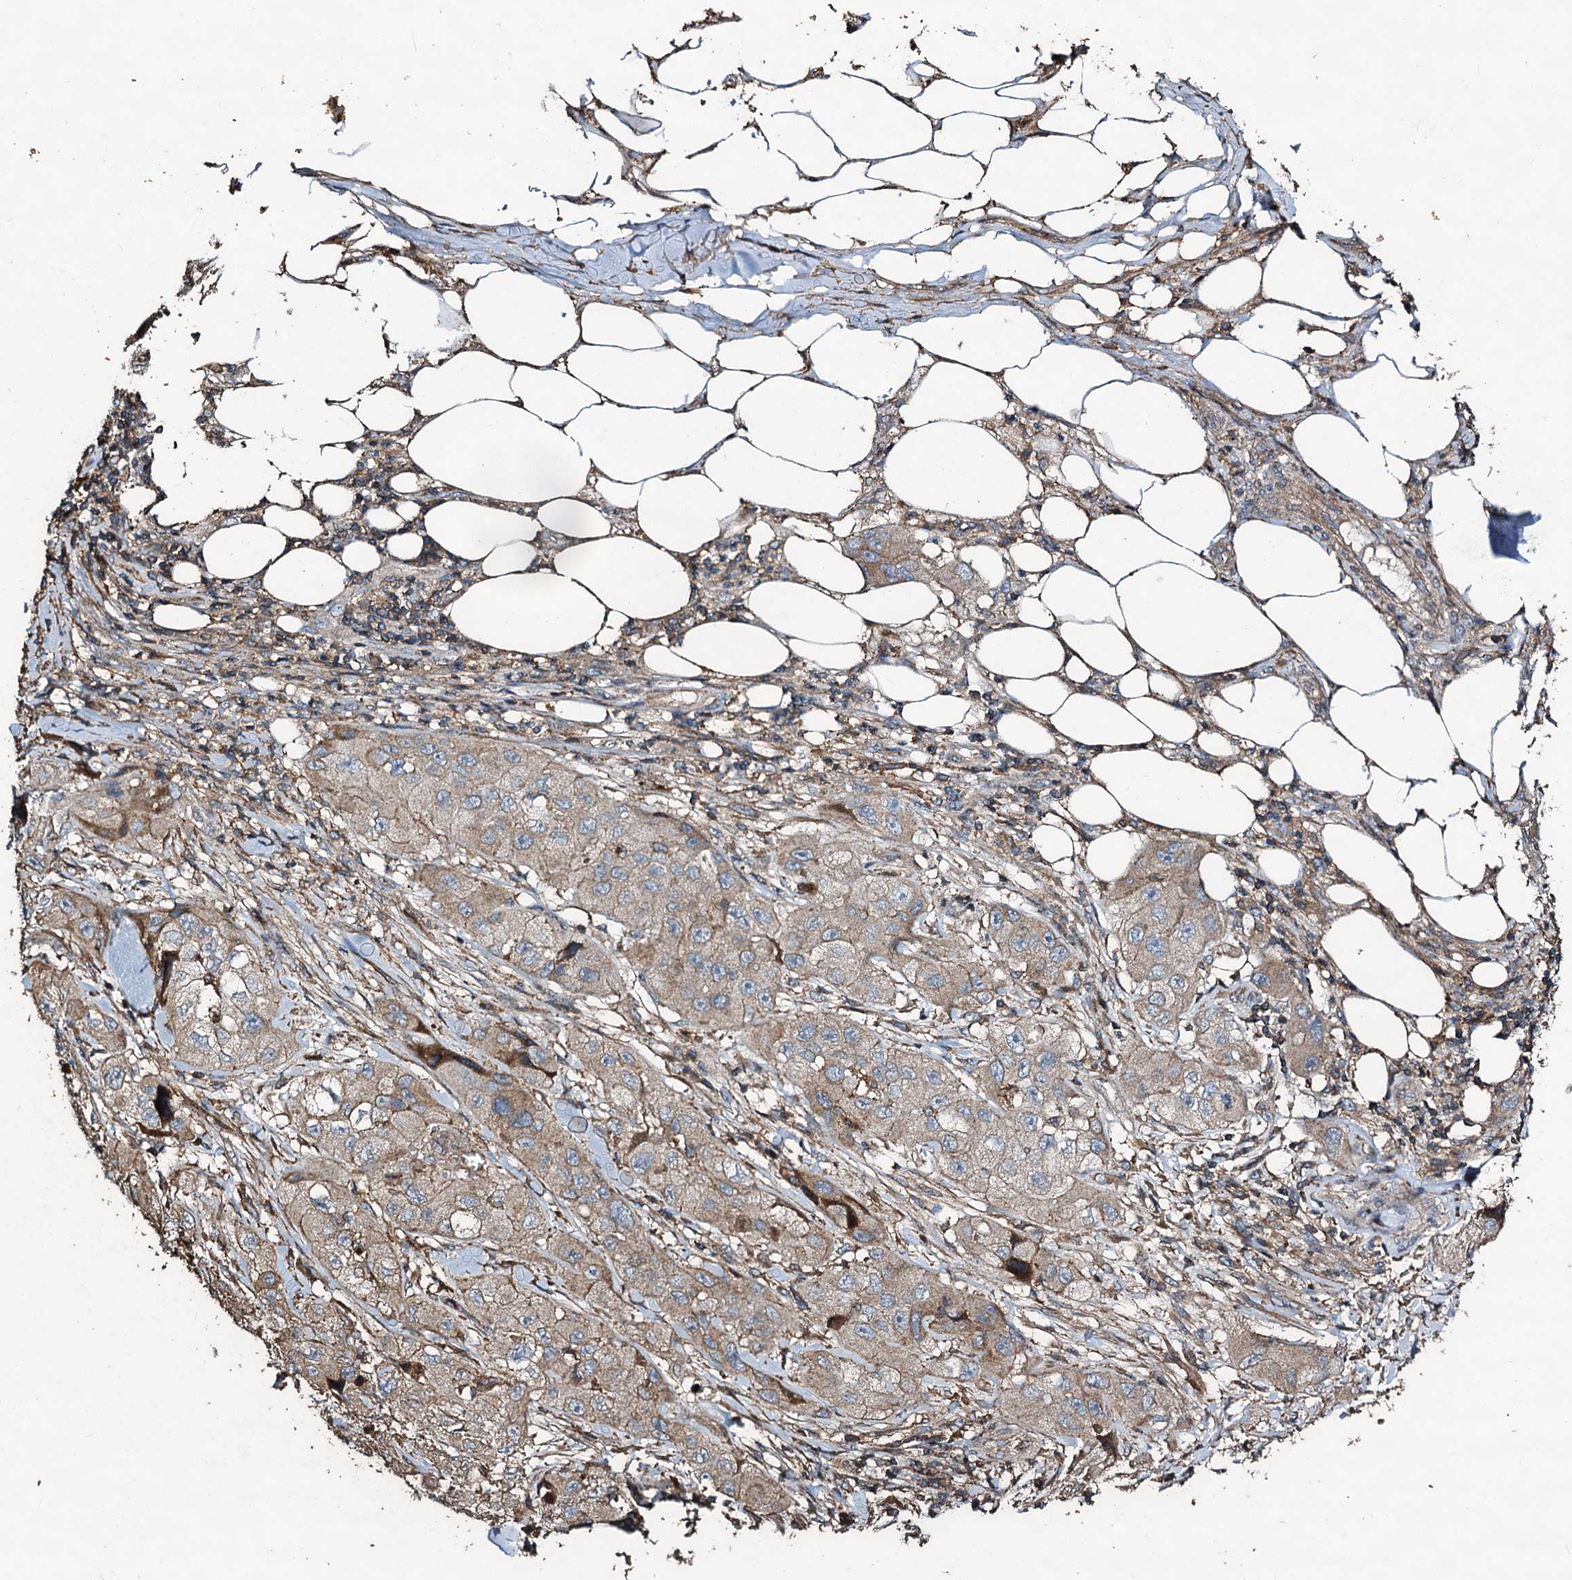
{"staining": {"intensity": "weak", "quantity": "<25%", "location": "cytoplasmic/membranous"}, "tissue": "skin cancer", "cell_type": "Tumor cells", "image_type": "cancer", "snomed": [{"axis": "morphology", "description": "Squamous cell carcinoma, NOS"}, {"axis": "topography", "description": "Skin"}, {"axis": "topography", "description": "Subcutis"}], "caption": "Tumor cells show no significant staining in squamous cell carcinoma (skin). (DAB immunohistochemistry (IHC), high magnification).", "gene": "NOTCH2NLA", "patient": {"sex": "male", "age": 73}}